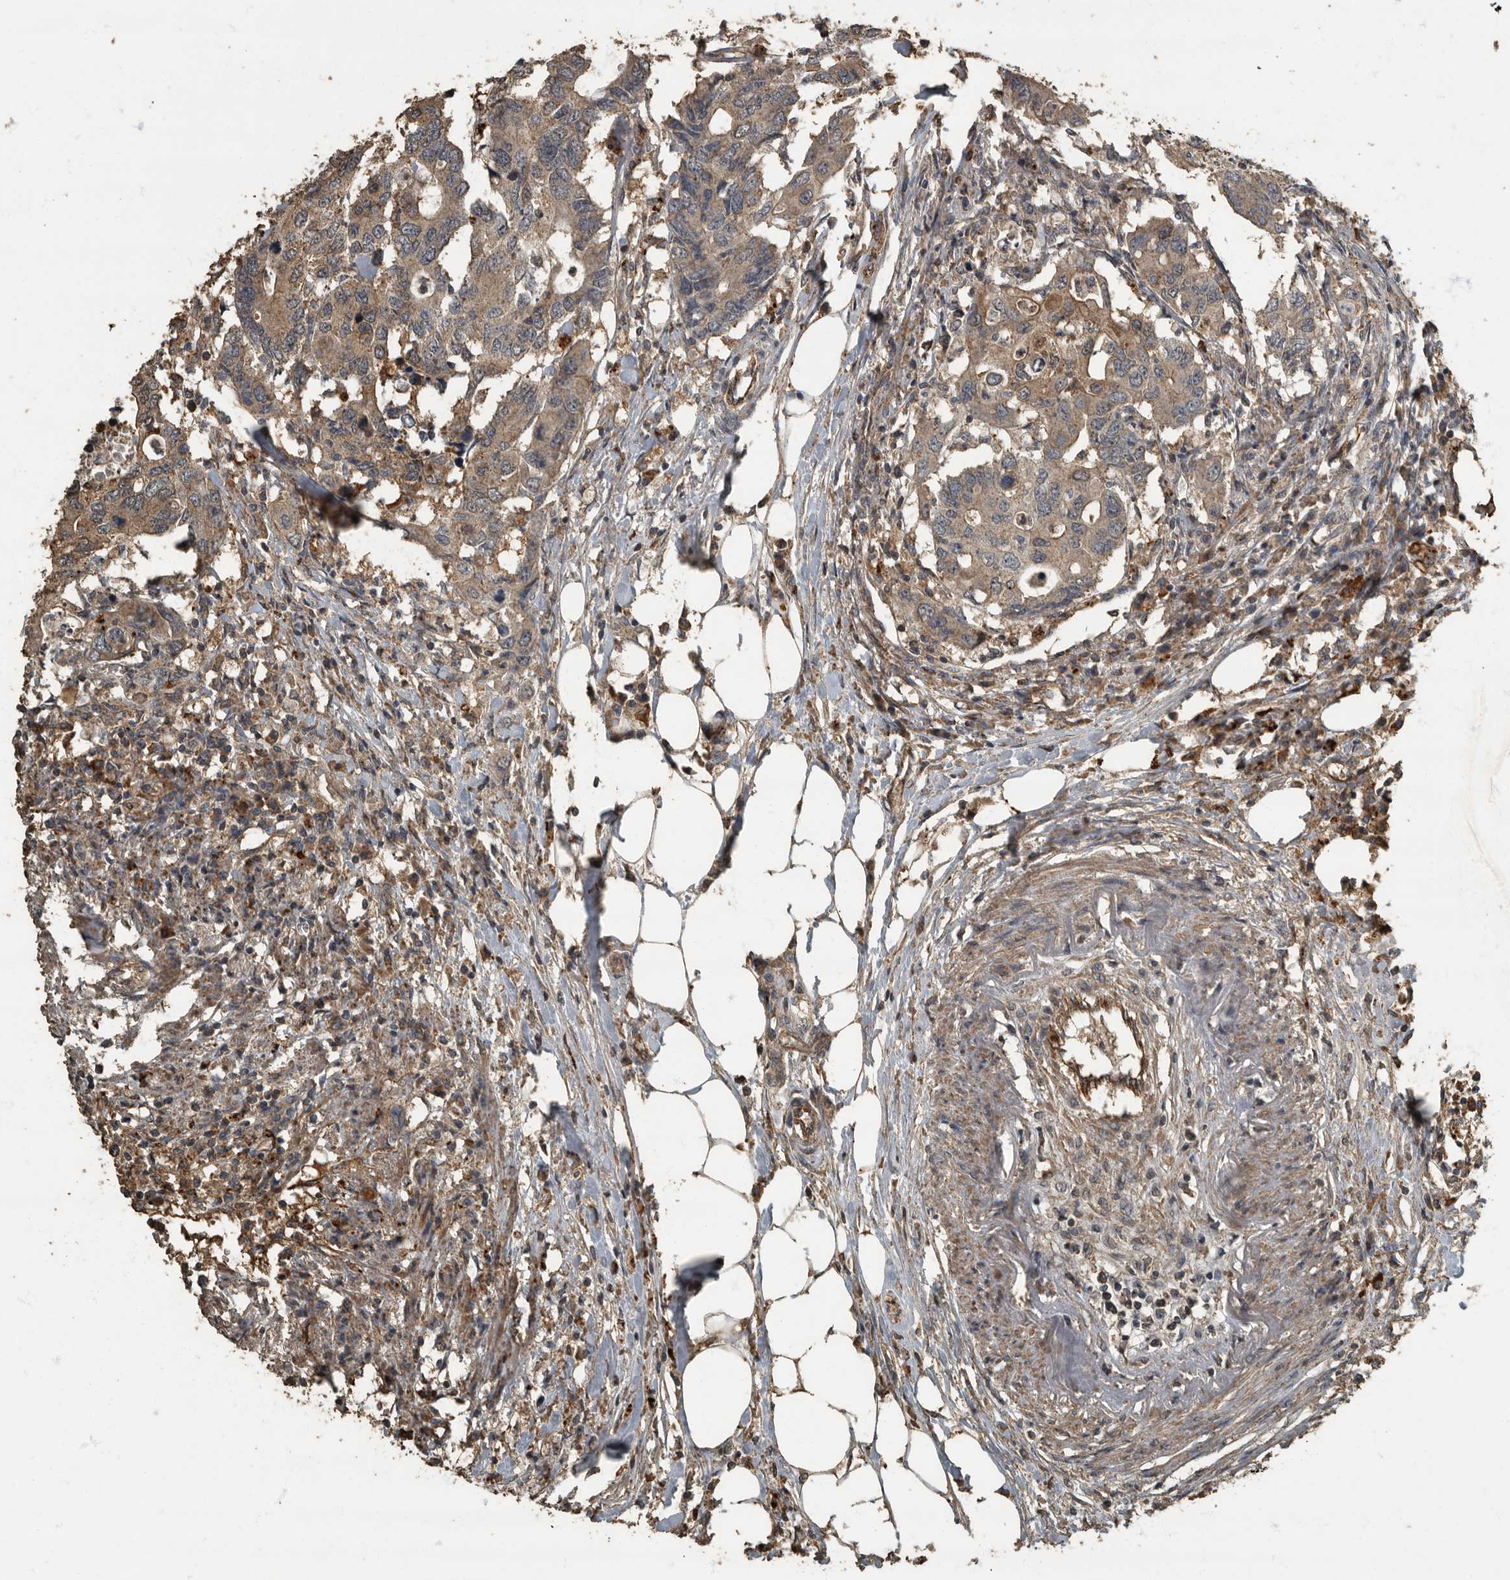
{"staining": {"intensity": "weak", "quantity": ">75%", "location": "cytoplasmic/membranous"}, "tissue": "colorectal cancer", "cell_type": "Tumor cells", "image_type": "cancer", "snomed": [{"axis": "morphology", "description": "Adenocarcinoma, NOS"}, {"axis": "topography", "description": "Colon"}], "caption": "Immunohistochemistry image of human adenocarcinoma (colorectal) stained for a protein (brown), which reveals low levels of weak cytoplasmic/membranous expression in about >75% of tumor cells.", "gene": "IL15RA", "patient": {"sex": "male", "age": 71}}